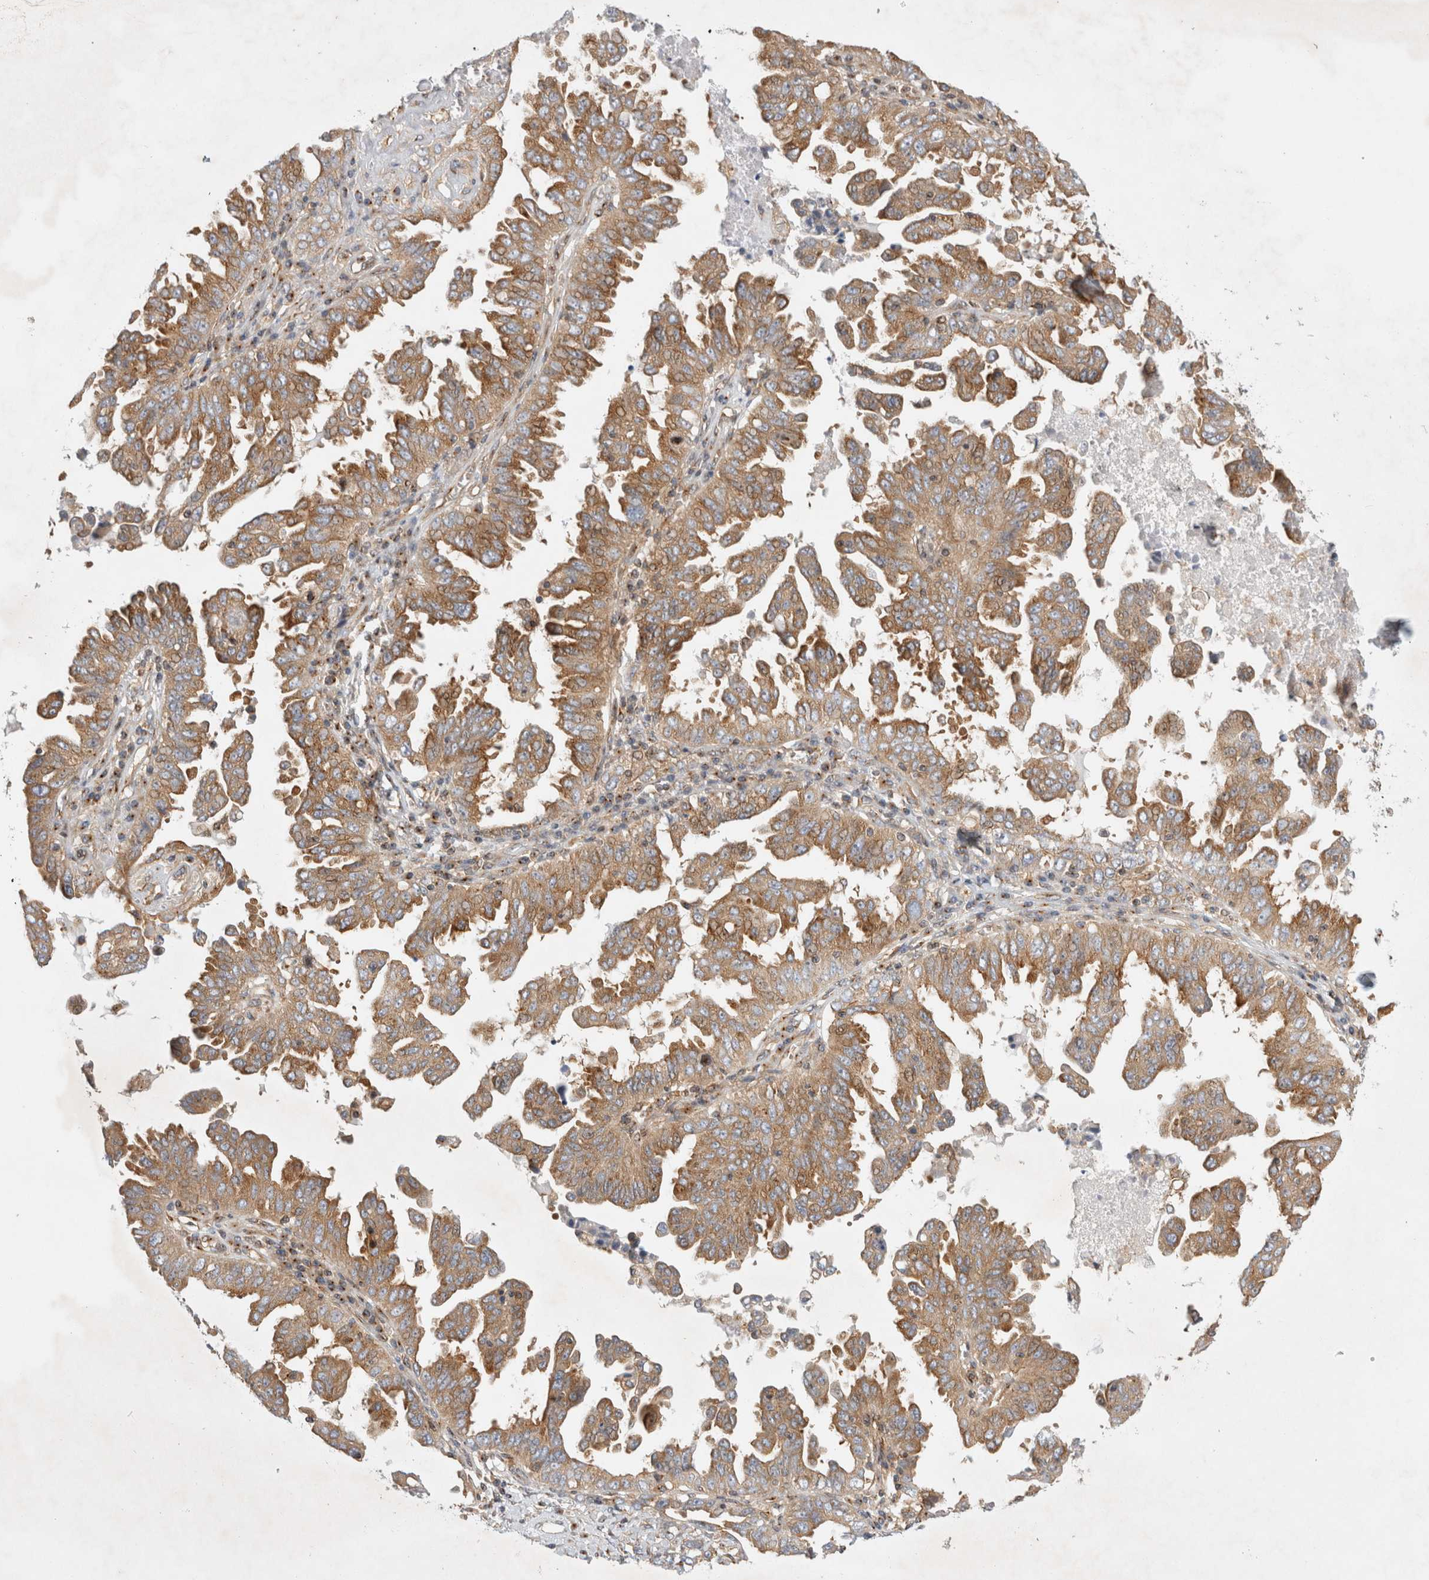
{"staining": {"intensity": "moderate", "quantity": ">75%", "location": "cytoplasmic/membranous"}, "tissue": "ovarian cancer", "cell_type": "Tumor cells", "image_type": "cancer", "snomed": [{"axis": "morphology", "description": "Carcinoma, endometroid"}, {"axis": "topography", "description": "Ovary"}], "caption": "A medium amount of moderate cytoplasmic/membranous expression is present in approximately >75% of tumor cells in endometroid carcinoma (ovarian) tissue.", "gene": "GPR150", "patient": {"sex": "female", "age": 62}}